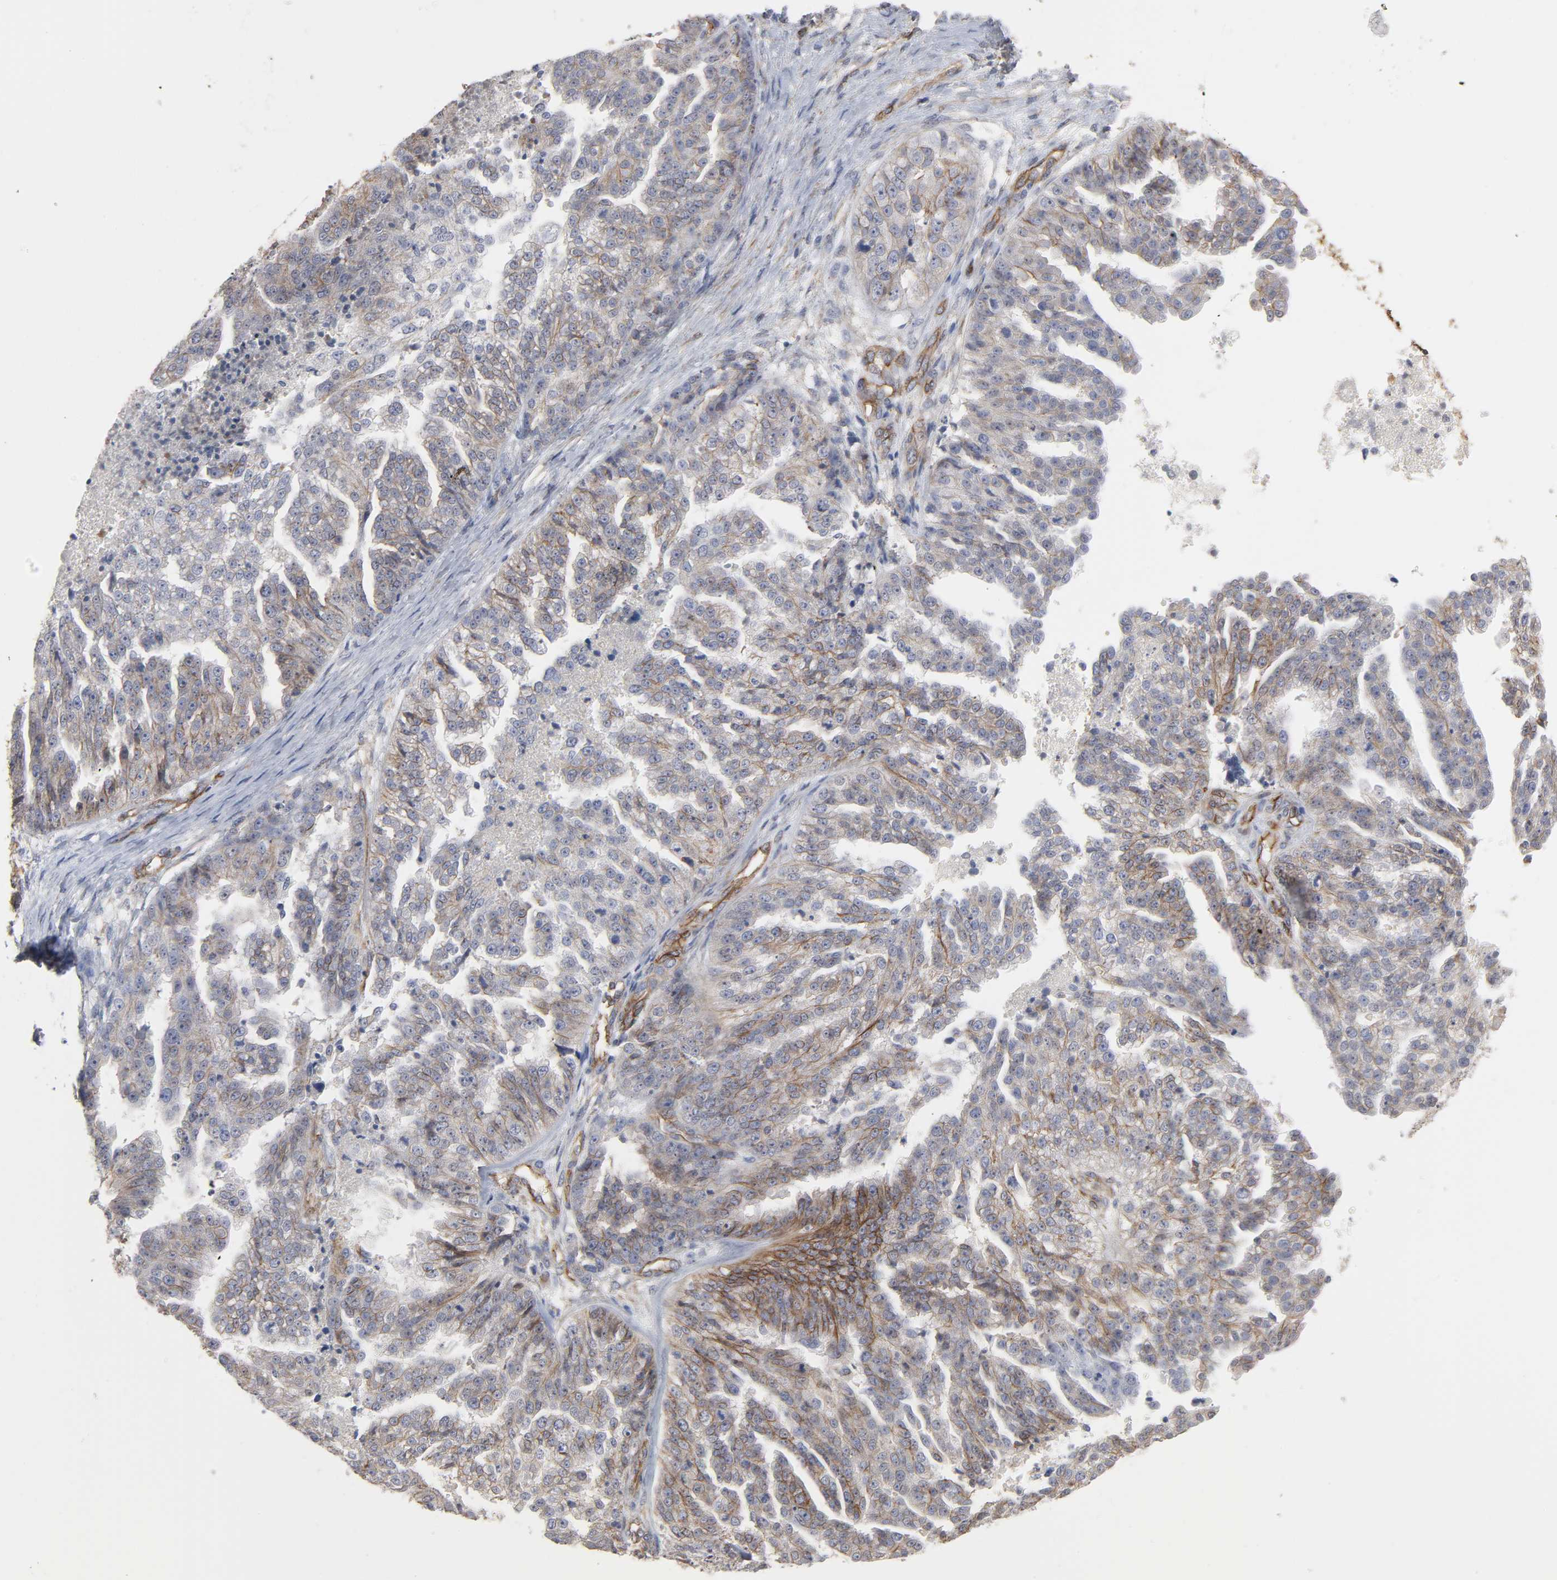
{"staining": {"intensity": "moderate", "quantity": "25%-75%", "location": "cytoplasmic/membranous"}, "tissue": "ovarian cancer", "cell_type": "Tumor cells", "image_type": "cancer", "snomed": [{"axis": "morphology", "description": "Cystadenocarcinoma, serous, NOS"}, {"axis": "topography", "description": "Ovary"}], "caption": "About 25%-75% of tumor cells in human ovarian cancer reveal moderate cytoplasmic/membranous protein positivity as visualized by brown immunohistochemical staining.", "gene": "SPTAN1", "patient": {"sex": "female", "age": 58}}